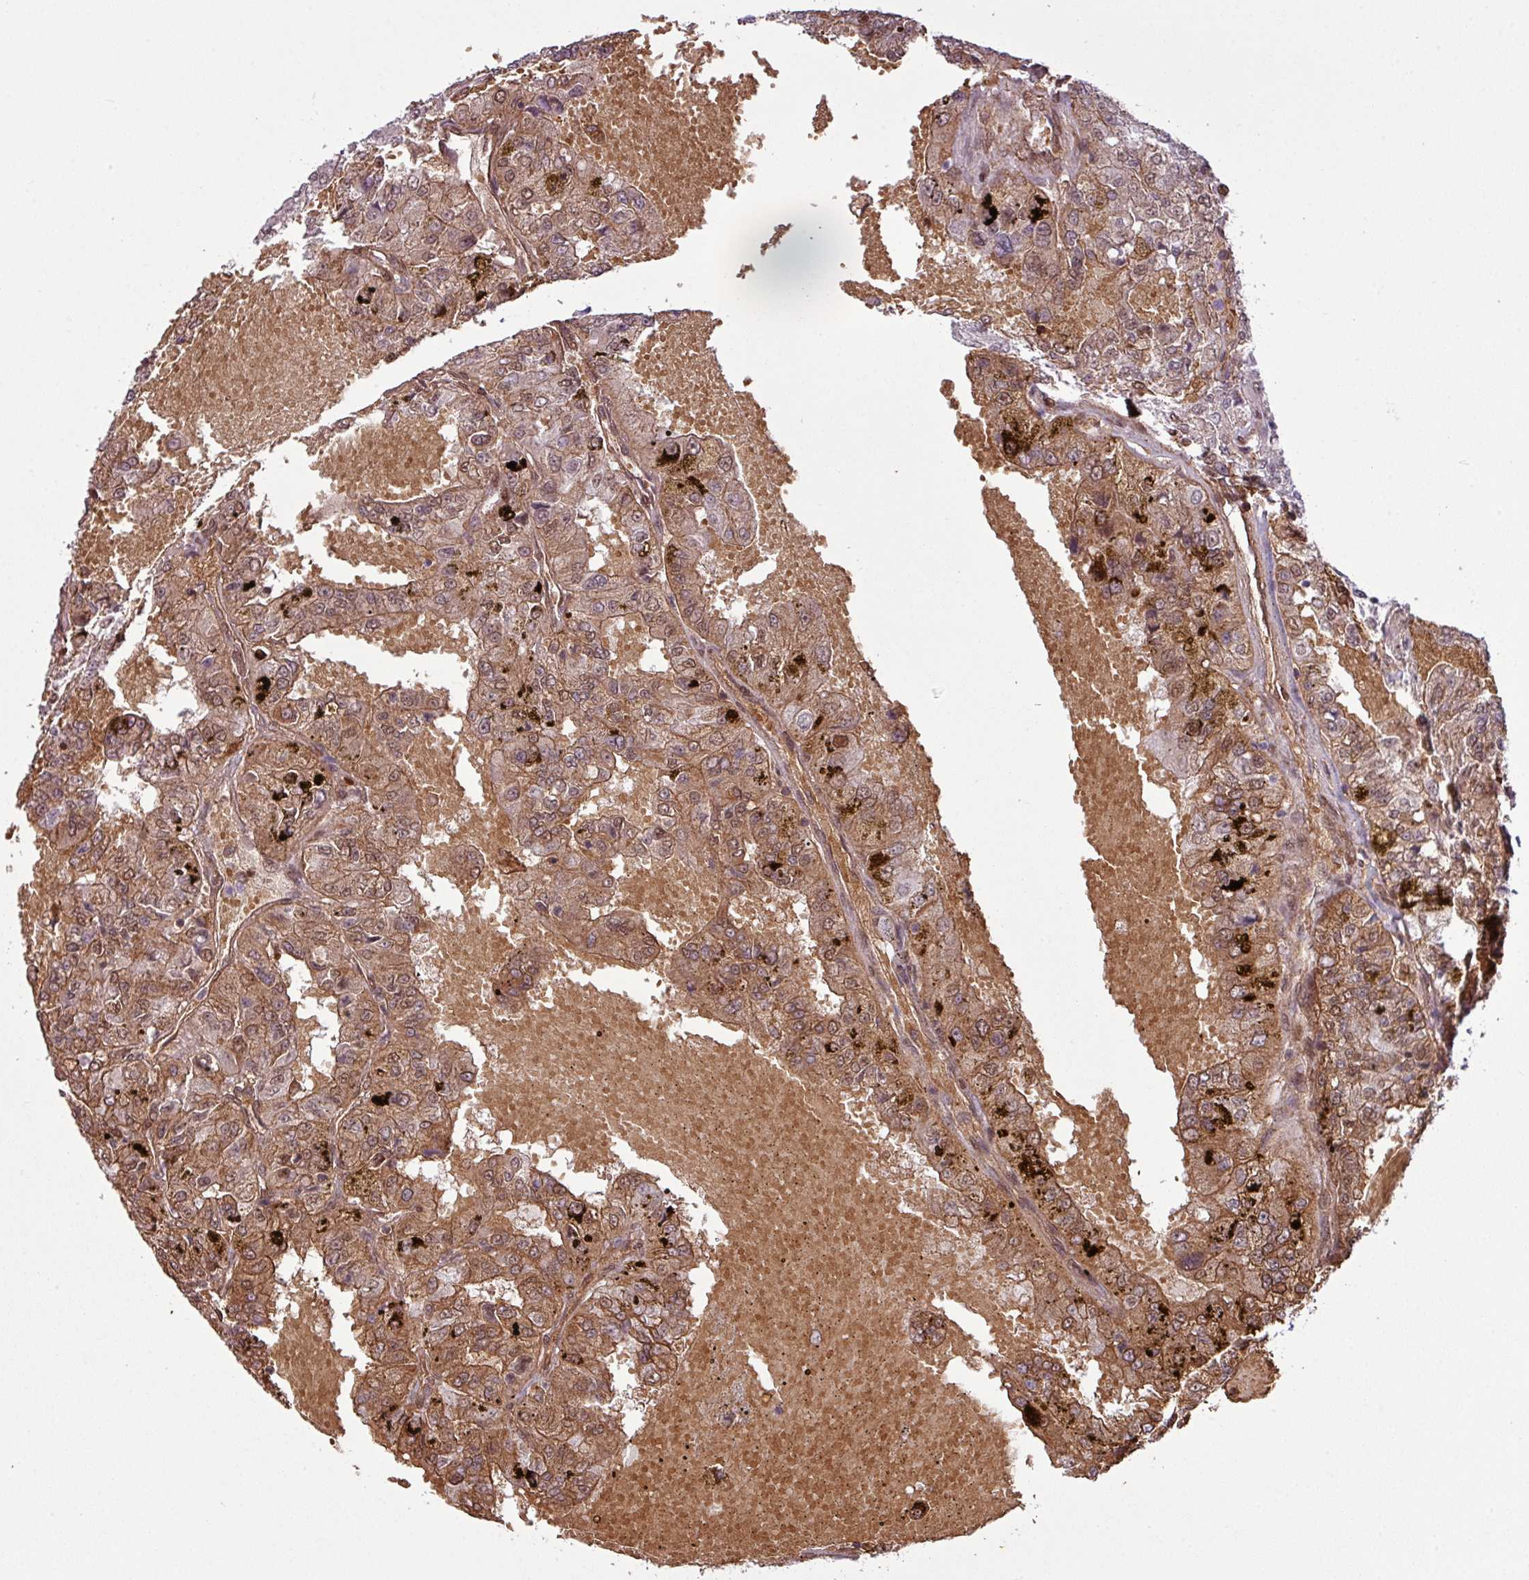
{"staining": {"intensity": "moderate", "quantity": "25%-75%", "location": "cytoplasmic/membranous,nuclear"}, "tissue": "renal cancer", "cell_type": "Tumor cells", "image_type": "cancer", "snomed": [{"axis": "morphology", "description": "Adenocarcinoma, NOS"}, {"axis": "topography", "description": "Kidney"}], "caption": "A histopathology image showing moderate cytoplasmic/membranous and nuclear expression in about 25%-75% of tumor cells in renal adenocarcinoma, as visualized by brown immunohistochemical staining.", "gene": "PRDM5", "patient": {"sex": "female", "age": 63}}